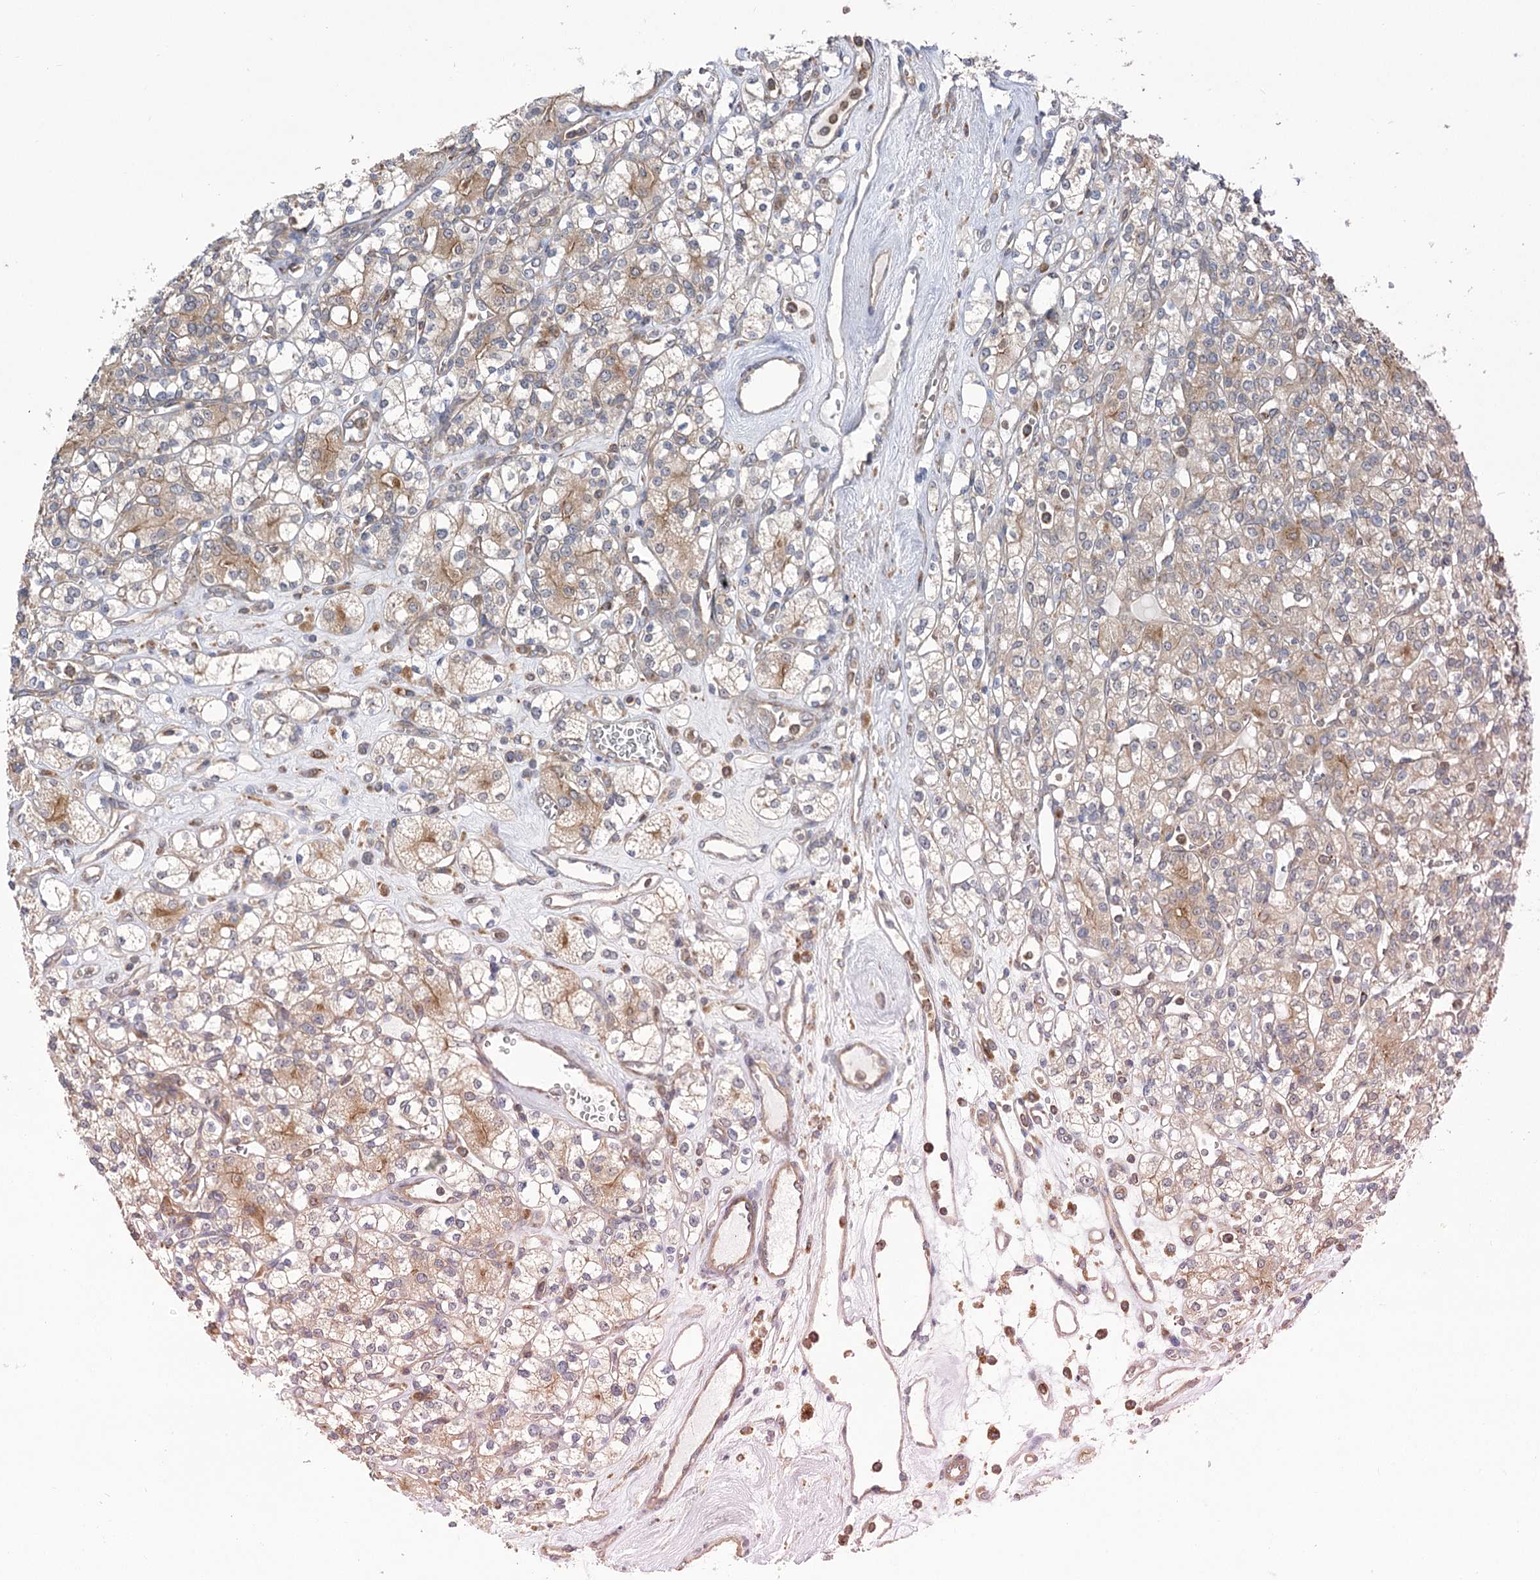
{"staining": {"intensity": "weak", "quantity": "<25%", "location": "cytoplasmic/membranous"}, "tissue": "renal cancer", "cell_type": "Tumor cells", "image_type": "cancer", "snomed": [{"axis": "morphology", "description": "Adenocarcinoma, NOS"}, {"axis": "topography", "description": "Kidney"}], "caption": "Immunohistochemistry image of neoplastic tissue: human renal adenocarcinoma stained with DAB (3,3'-diaminobenzidine) reveals no significant protein positivity in tumor cells.", "gene": "VPS37B", "patient": {"sex": "male", "age": 77}}